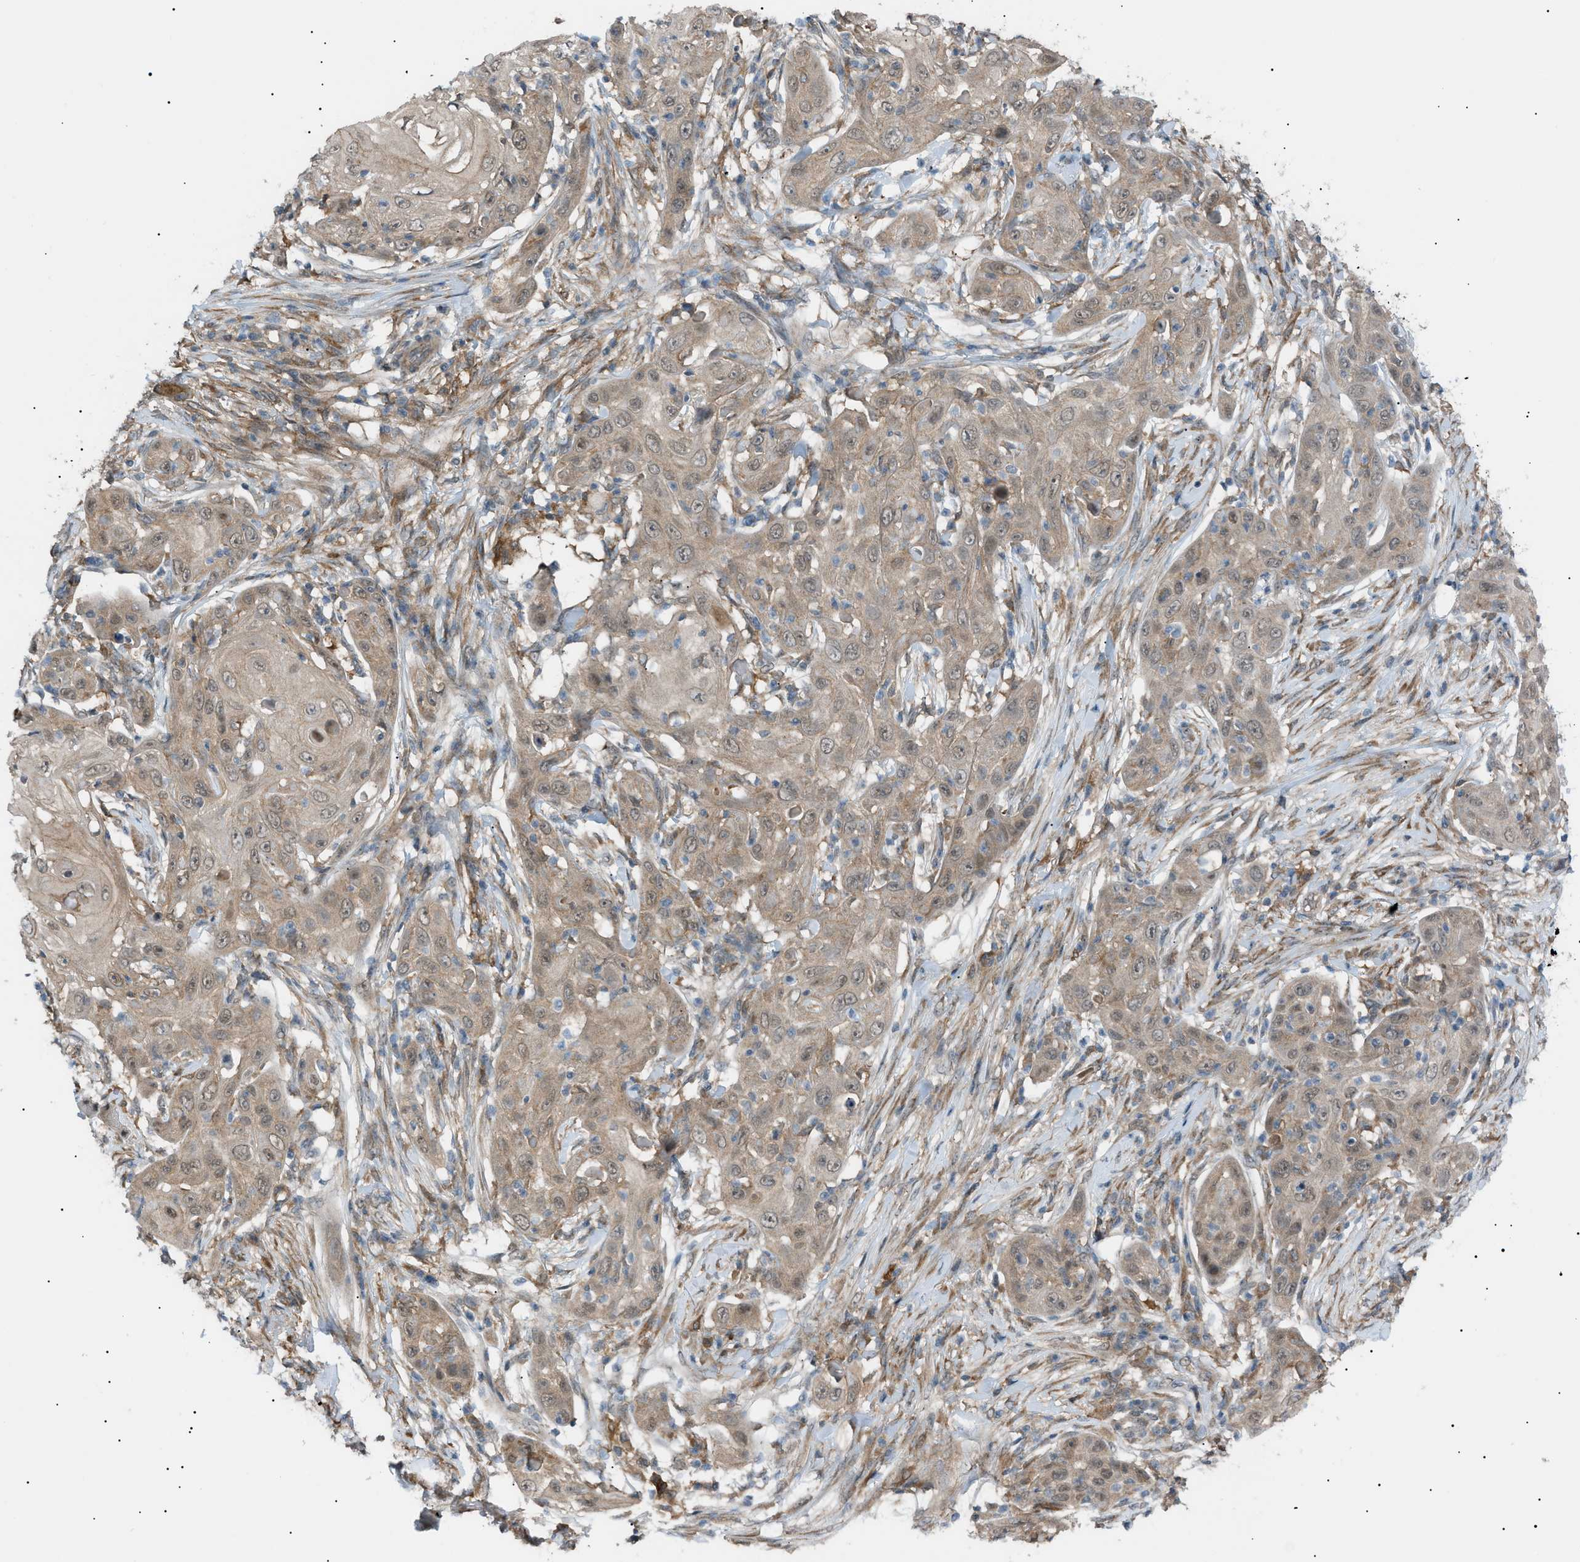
{"staining": {"intensity": "weak", "quantity": ">75%", "location": "cytoplasmic/membranous,nuclear"}, "tissue": "skin cancer", "cell_type": "Tumor cells", "image_type": "cancer", "snomed": [{"axis": "morphology", "description": "Squamous cell carcinoma, NOS"}, {"axis": "topography", "description": "Skin"}], "caption": "Squamous cell carcinoma (skin) tissue reveals weak cytoplasmic/membranous and nuclear positivity in approximately >75% of tumor cells, visualized by immunohistochemistry. (Brightfield microscopy of DAB IHC at high magnification).", "gene": "LPIN2", "patient": {"sex": "female", "age": 88}}